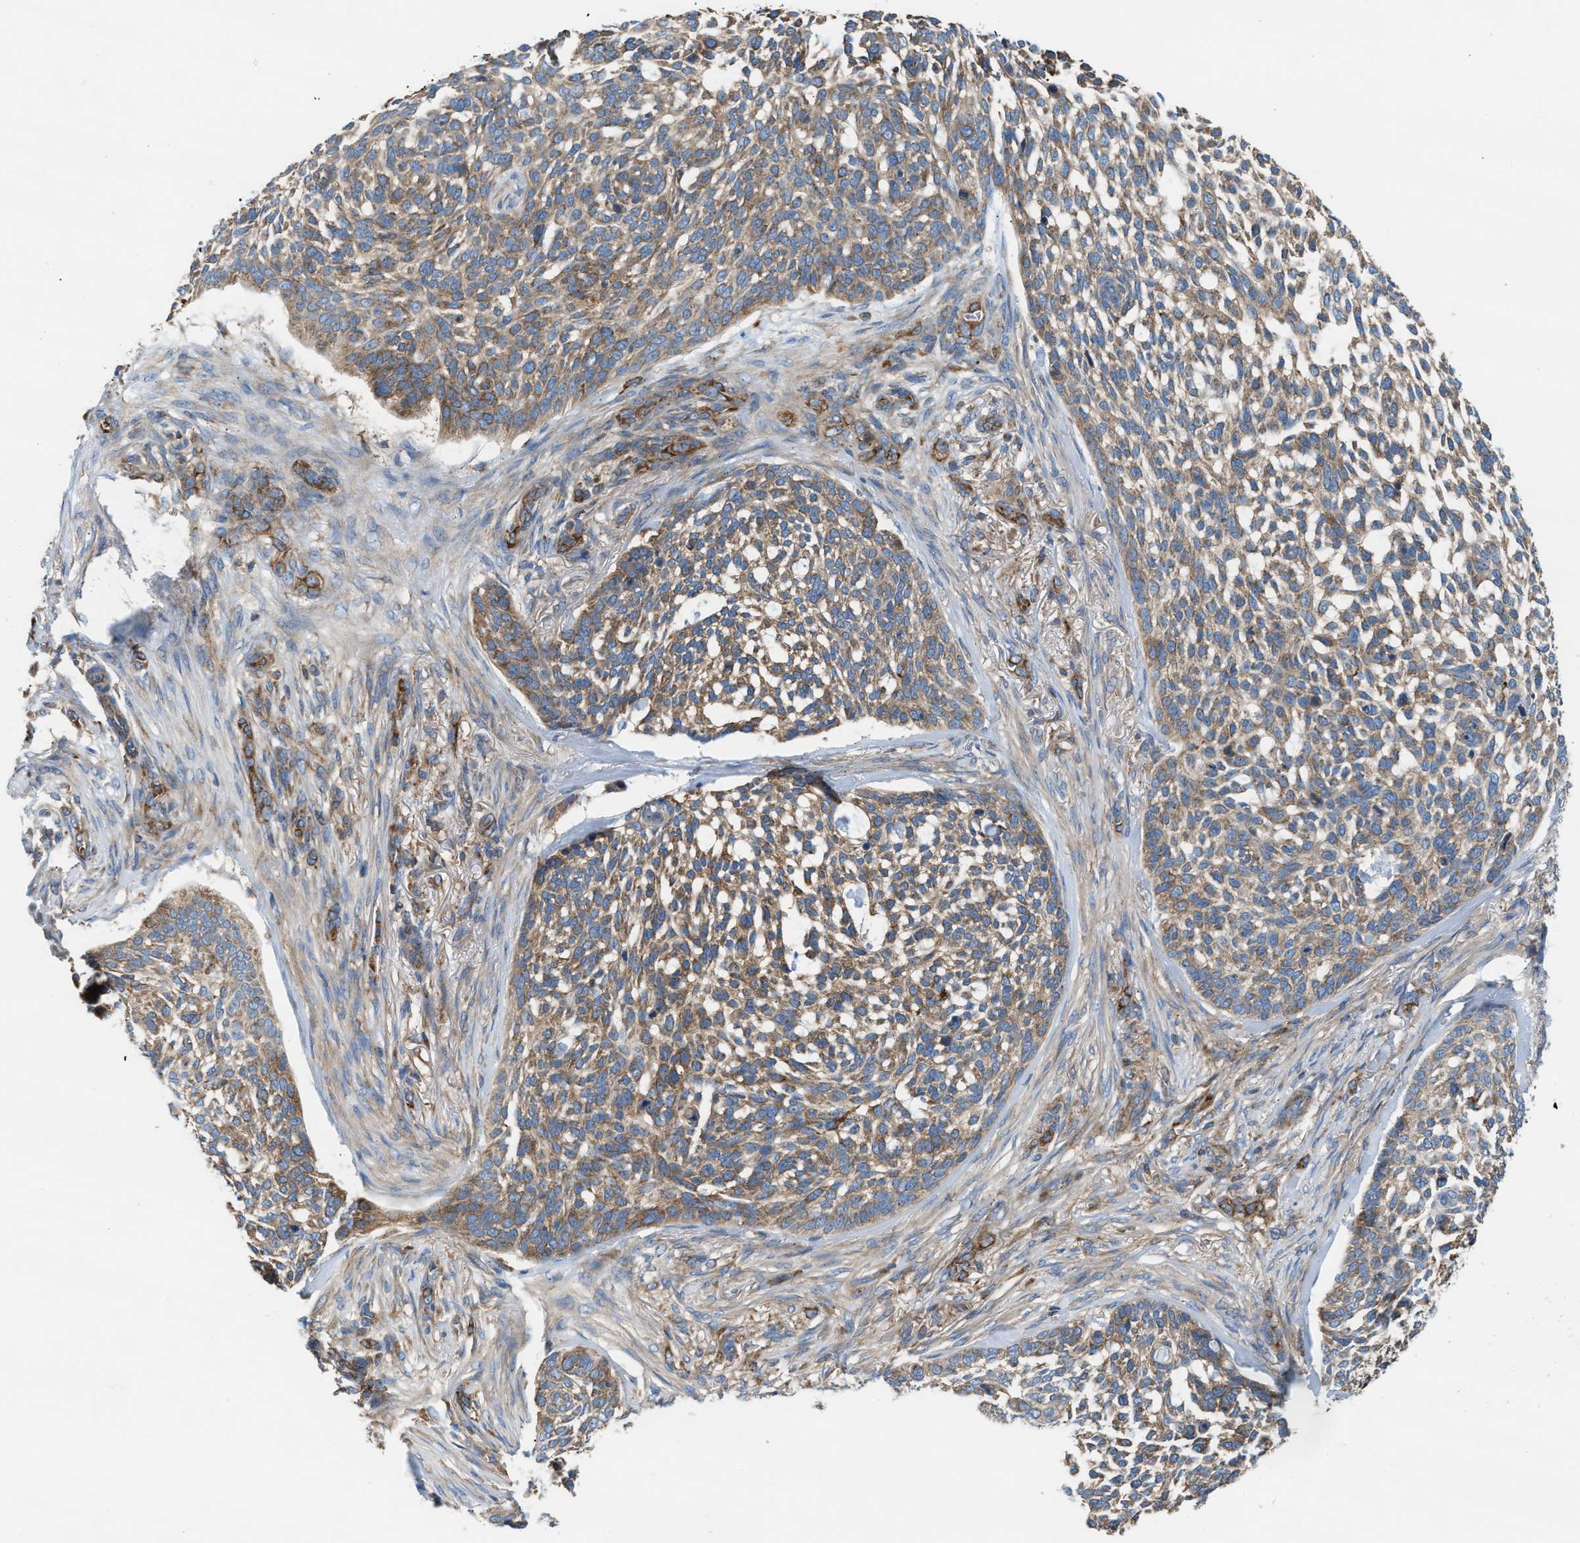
{"staining": {"intensity": "moderate", "quantity": ">75%", "location": "cytoplasmic/membranous"}, "tissue": "skin cancer", "cell_type": "Tumor cells", "image_type": "cancer", "snomed": [{"axis": "morphology", "description": "Basal cell carcinoma"}, {"axis": "topography", "description": "Skin"}], "caption": "Skin cancer (basal cell carcinoma) stained with DAB (3,3'-diaminobenzidine) immunohistochemistry (IHC) exhibits medium levels of moderate cytoplasmic/membranous staining in about >75% of tumor cells.", "gene": "TBC1D15", "patient": {"sex": "female", "age": 64}}